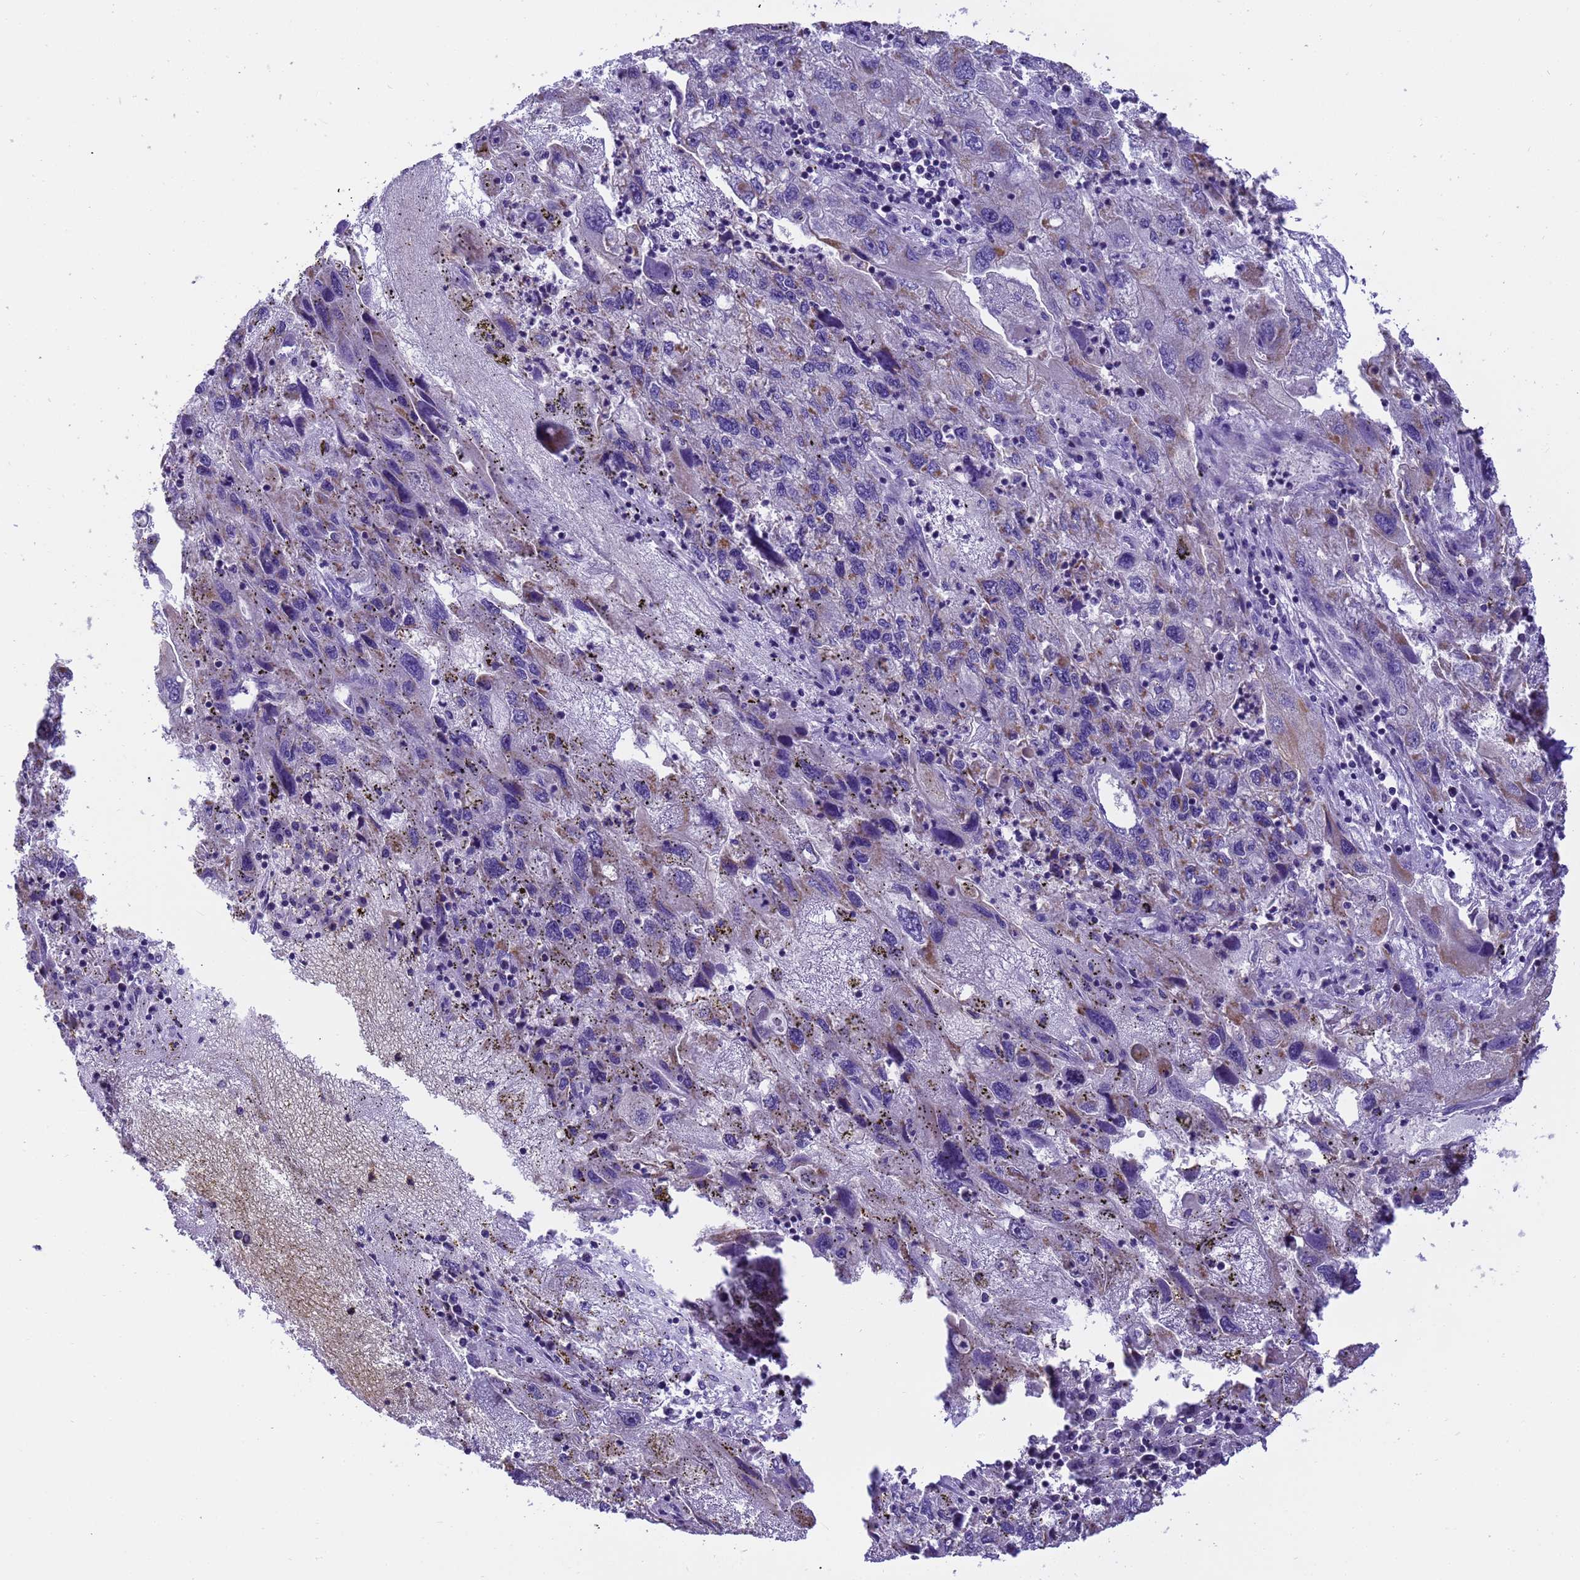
{"staining": {"intensity": "weak", "quantity": "<25%", "location": "cytoplasmic/membranous"}, "tissue": "endometrial cancer", "cell_type": "Tumor cells", "image_type": "cancer", "snomed": [{"axis": "morphology", "description": "Adenocarcinoma, NOS"}, {"axis": "topography", "description": "Endometrium"}], "caption": "The micrograph reveals no significant positivity in tumor cells of endometrial cancer.", "gene": "PIEZO2", "patient": {"sex": "female", "age": 49}}